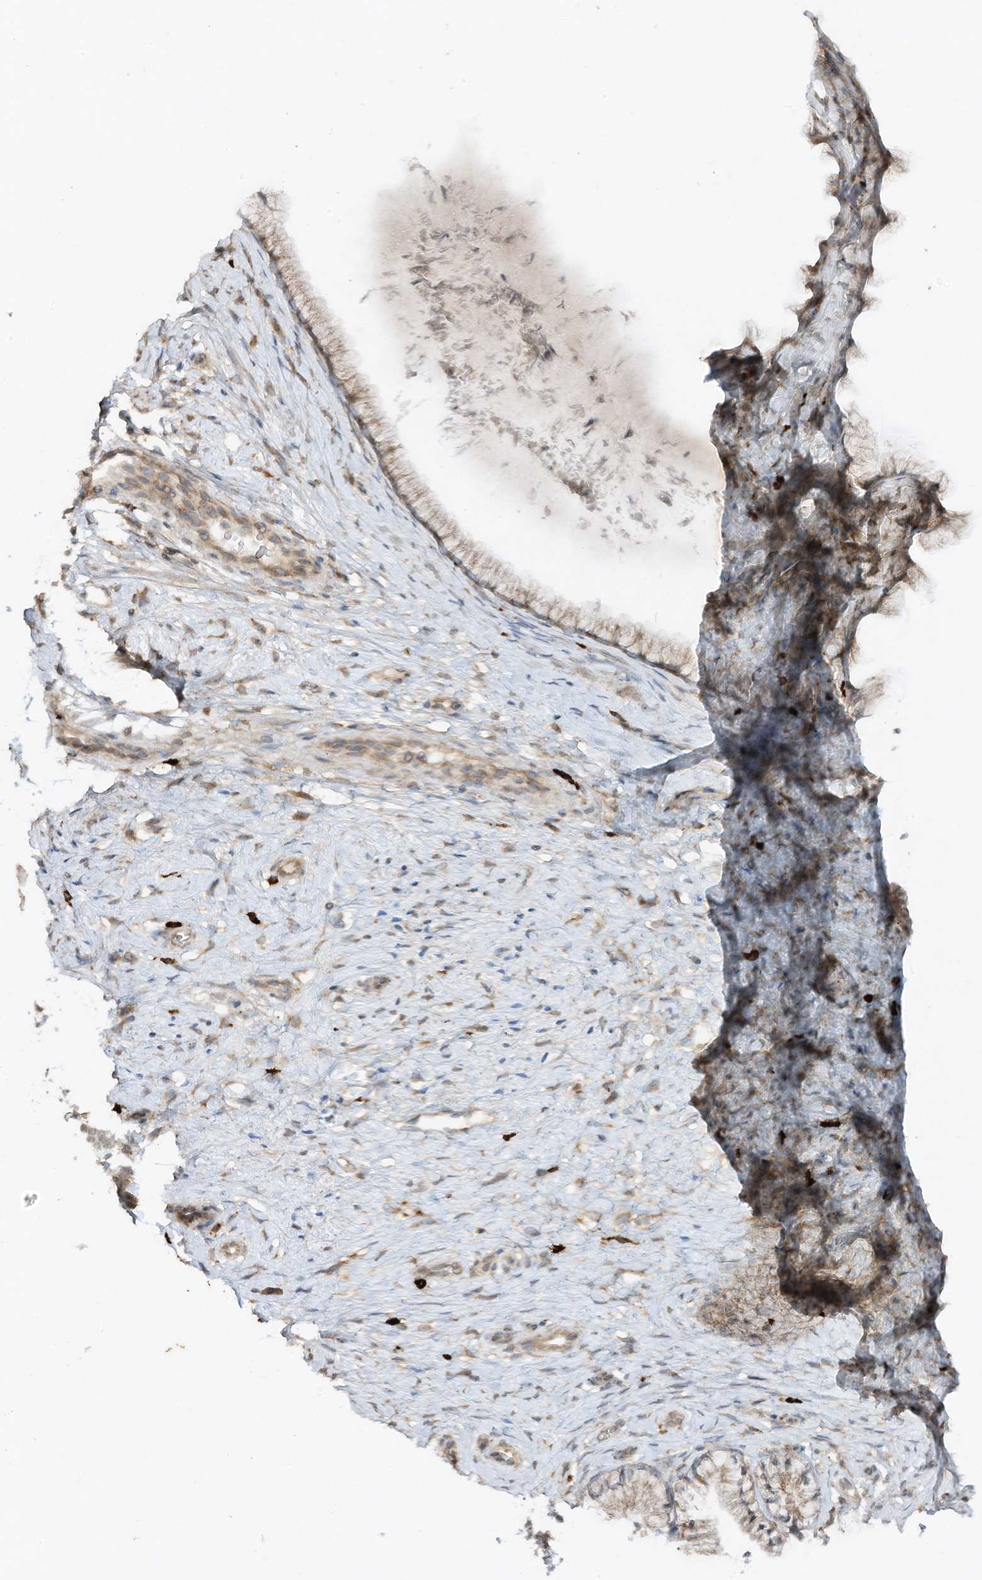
{"staining": {"intensity": "strong", "quantity": "25%-75%", "location": "cytoplasmic/membranous"}, "tissue": "cervix", "cell_type": "Glandular cells", "image_type": "normal", "snomed": [{"axis": "morphology", "description": "Normal tissue, NOS"}, {"axis": "topography", "description": "Cervix"}], "caption": "Brown immunohistochemical staining in unremarkable human cervix displays strong cytoplasmic/membranous staining in about 25%-75% of glandular cells. The protein of interest is stained brown, and the nuclei are stained in blue (DAB (3,3'-diaminobenzidine) IHC with brightfield microscopy, high magnification).", "gene": "LDAH", "patient": {"sex": "female", "age": 36}}